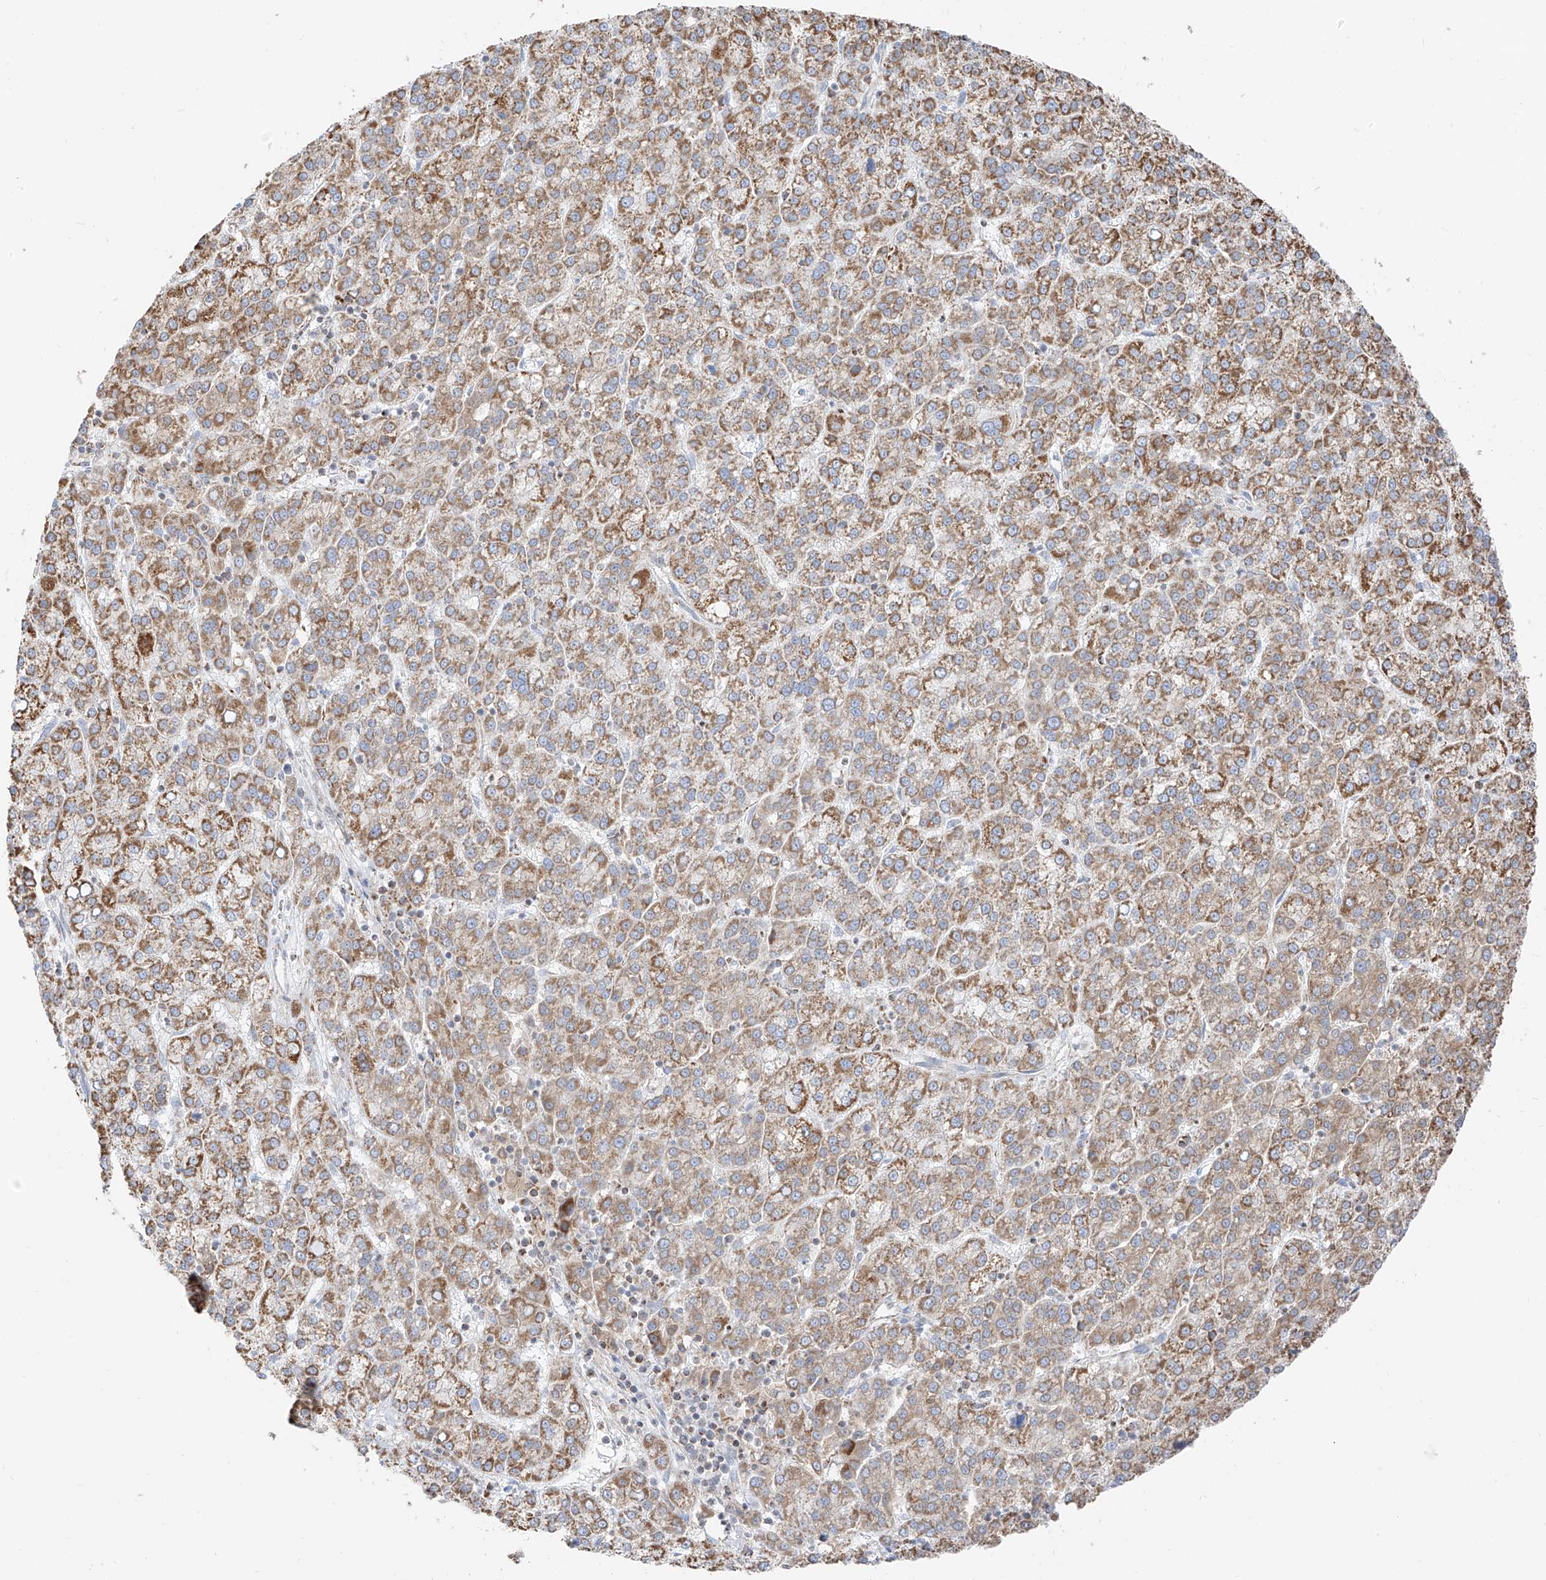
{"staining": {"intensity": "moderate", "quantity": ">75%", "location": "cytoplasmic/membranous"}, "tissue": "liver cancer", "cell_type": "Tumor cells", "image_type": "cancer", "snomed": [{"axis": "morphology", "description": "Carcinoma, Hepatocellular, NOS"}, {"axis": "topography", "description": "Liver"}], "caption": "Protein staining of liver hepatocellular carcinoma tissue exhibits moderate cytoplasmic/membranous staining in approximately >75% of tumor cells.", "gene": "ETHE1", "patient": {"sex": "female", "age": 58}}